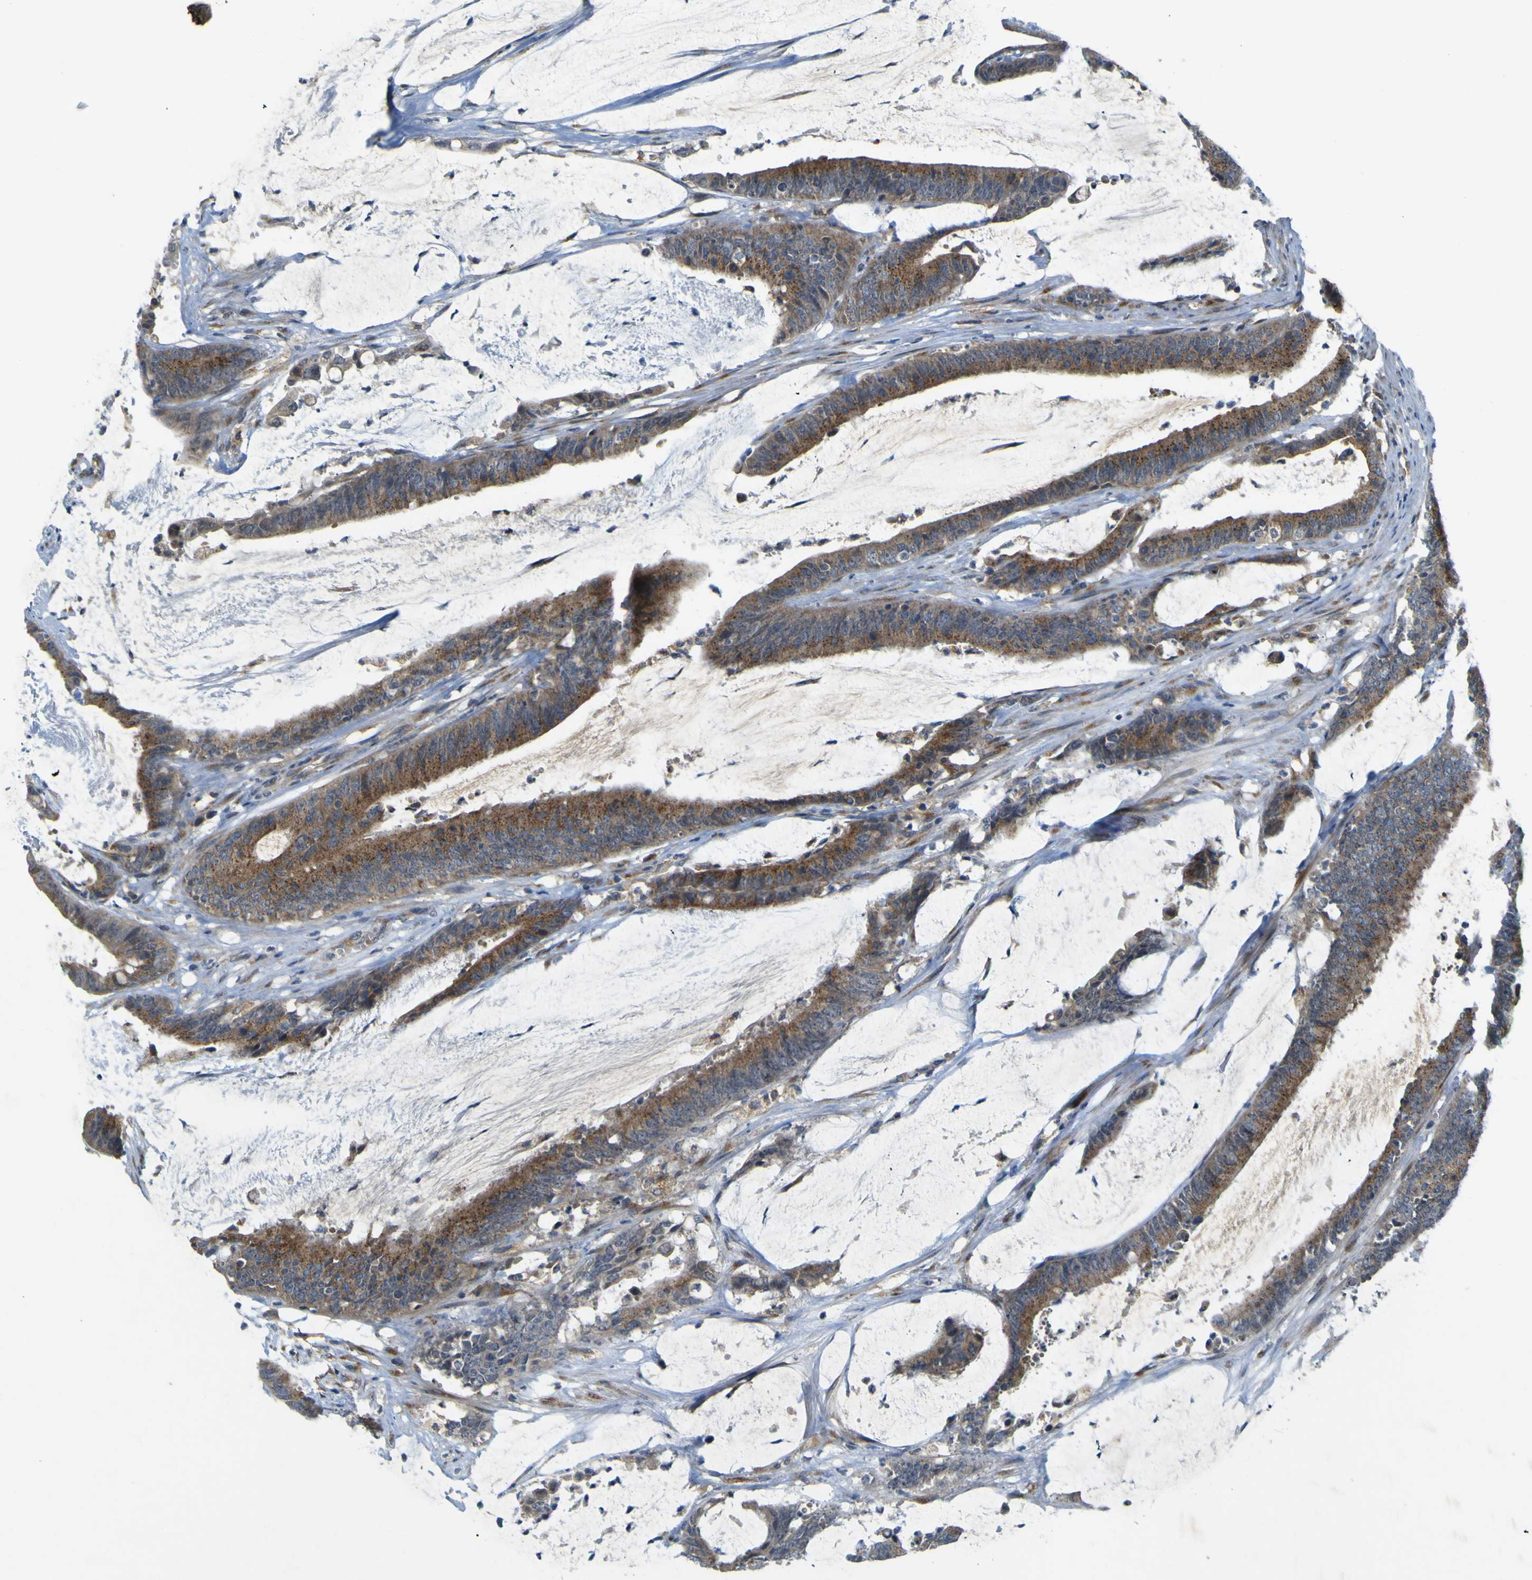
{"staining": {"intensity": "moderate", "quantity": "25%-75%", "location": "cytoplasmic/membranous"}, "tissue": "colorectal cancer", "cell_type": "Tumor cells", "image_type": "cancer", "snomed": [{"axis": "morphology", "description": "Adenocarcinoma, NOS"}, {"axis": "topography", "description": "Rectum"}], "caption": "Protein staining of adenocarcinoma (colorectal) tissue demonstrates moderate cytoplasmic/membranous expression in about 25%-75% of tumor cells. The protein is shown in brown color, while the nuclei are stained blue.", "gene": "IGF2R", "patient": {"sex": "female", "age": 66}}